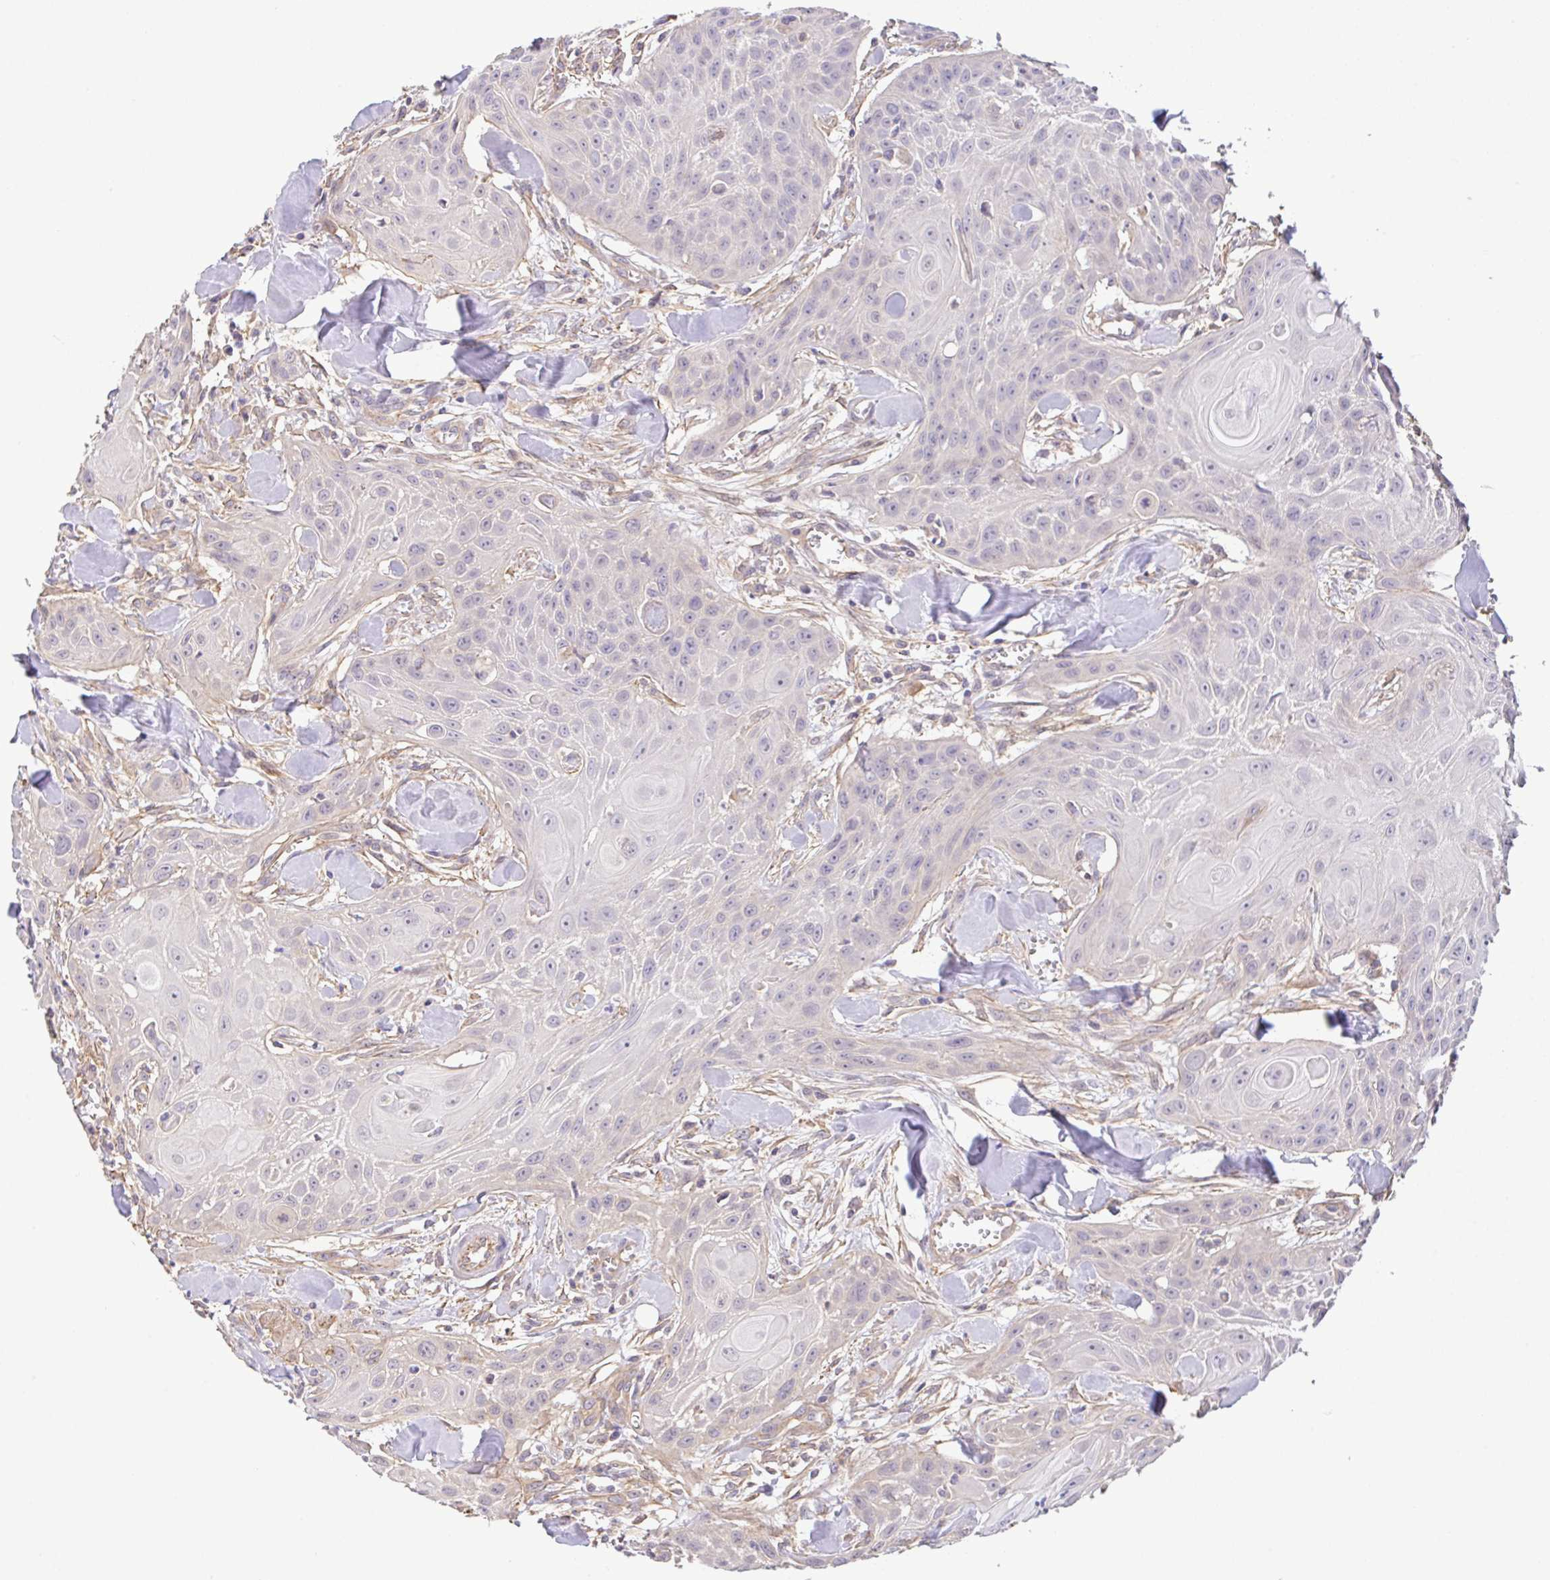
{"staining": {"intensity": "negative", "quantity": "none", "location": "none"}, "tissue": "head and neck cancer", "cell_type": "Tumor cells", "image_type": "cancer", "snomed": [{"axis": "morphology", "description": "Squamous cell carcinoma, NOS"}, {"axis": "topography", "description": "Lymph node"}, {"axis": "topography", "description": "Salivary gland"}, {"axis": "topography", "description": "Head-Neck"}], "caption": "A histopathology image of human head and neck cancer (squamous cell carcinoma) is negative for staining in tumor cells.", "gene": "PLCD4", "patient": {"sex": "female", "age": 74}}